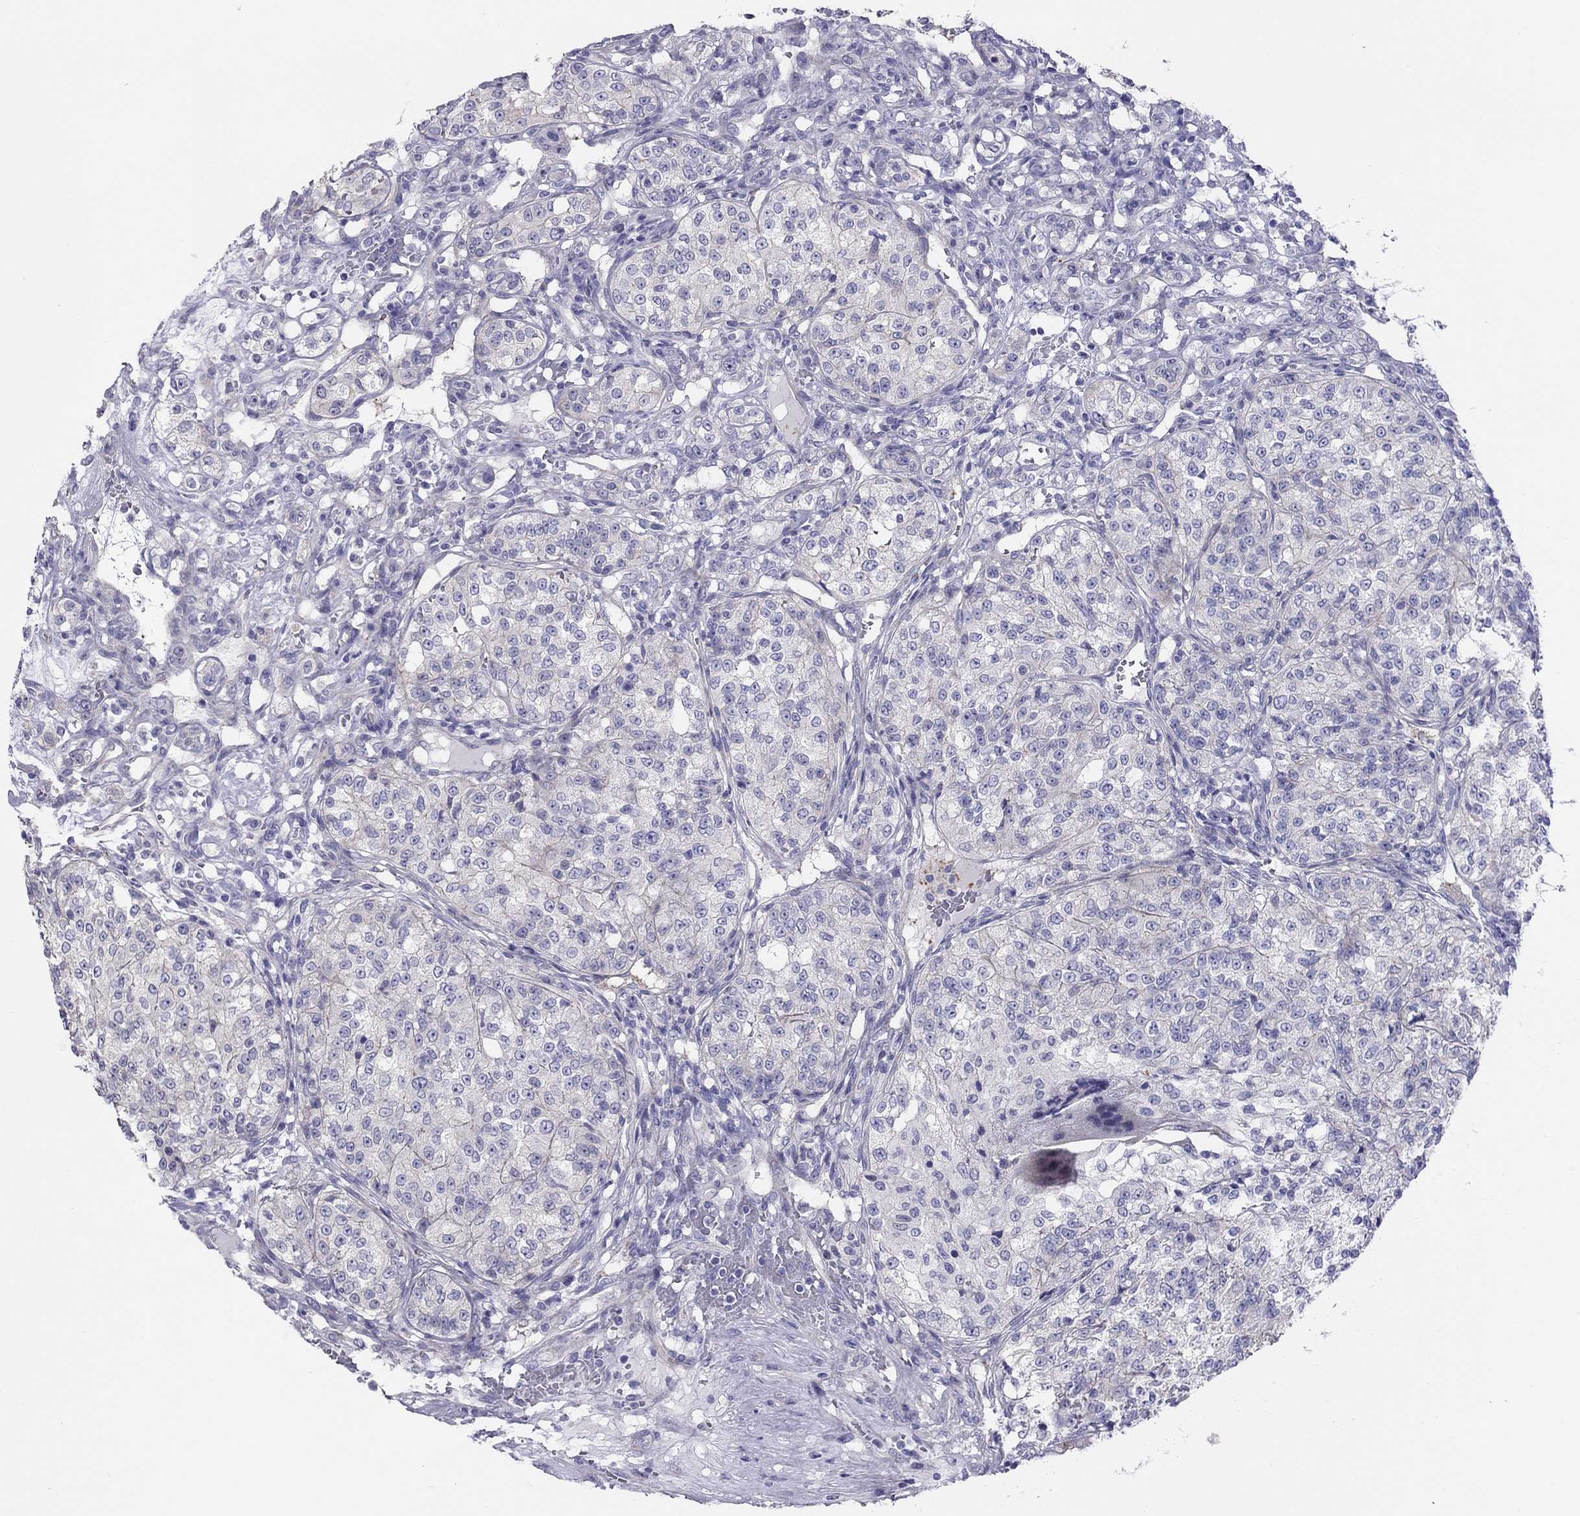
{"staining": {"intensity": "negative", "quantity": "none", "location": "none"}, "tissue": "renal cancer", "cell_type": "Tumor cells", "image_type": "cancer", "snomed": [{"axis": "morphology", "description": "Adenocarcinoma, NOS"}, {"axis": "topography", "description": "Kidney"}], "caption": "Renal cancer (adenocarcinoma) was stained to show a protein in brown. There is no significant expression in tumor cells.", "gene": "MGAT4C", "patient": {"sex": "female", "age": 63}}